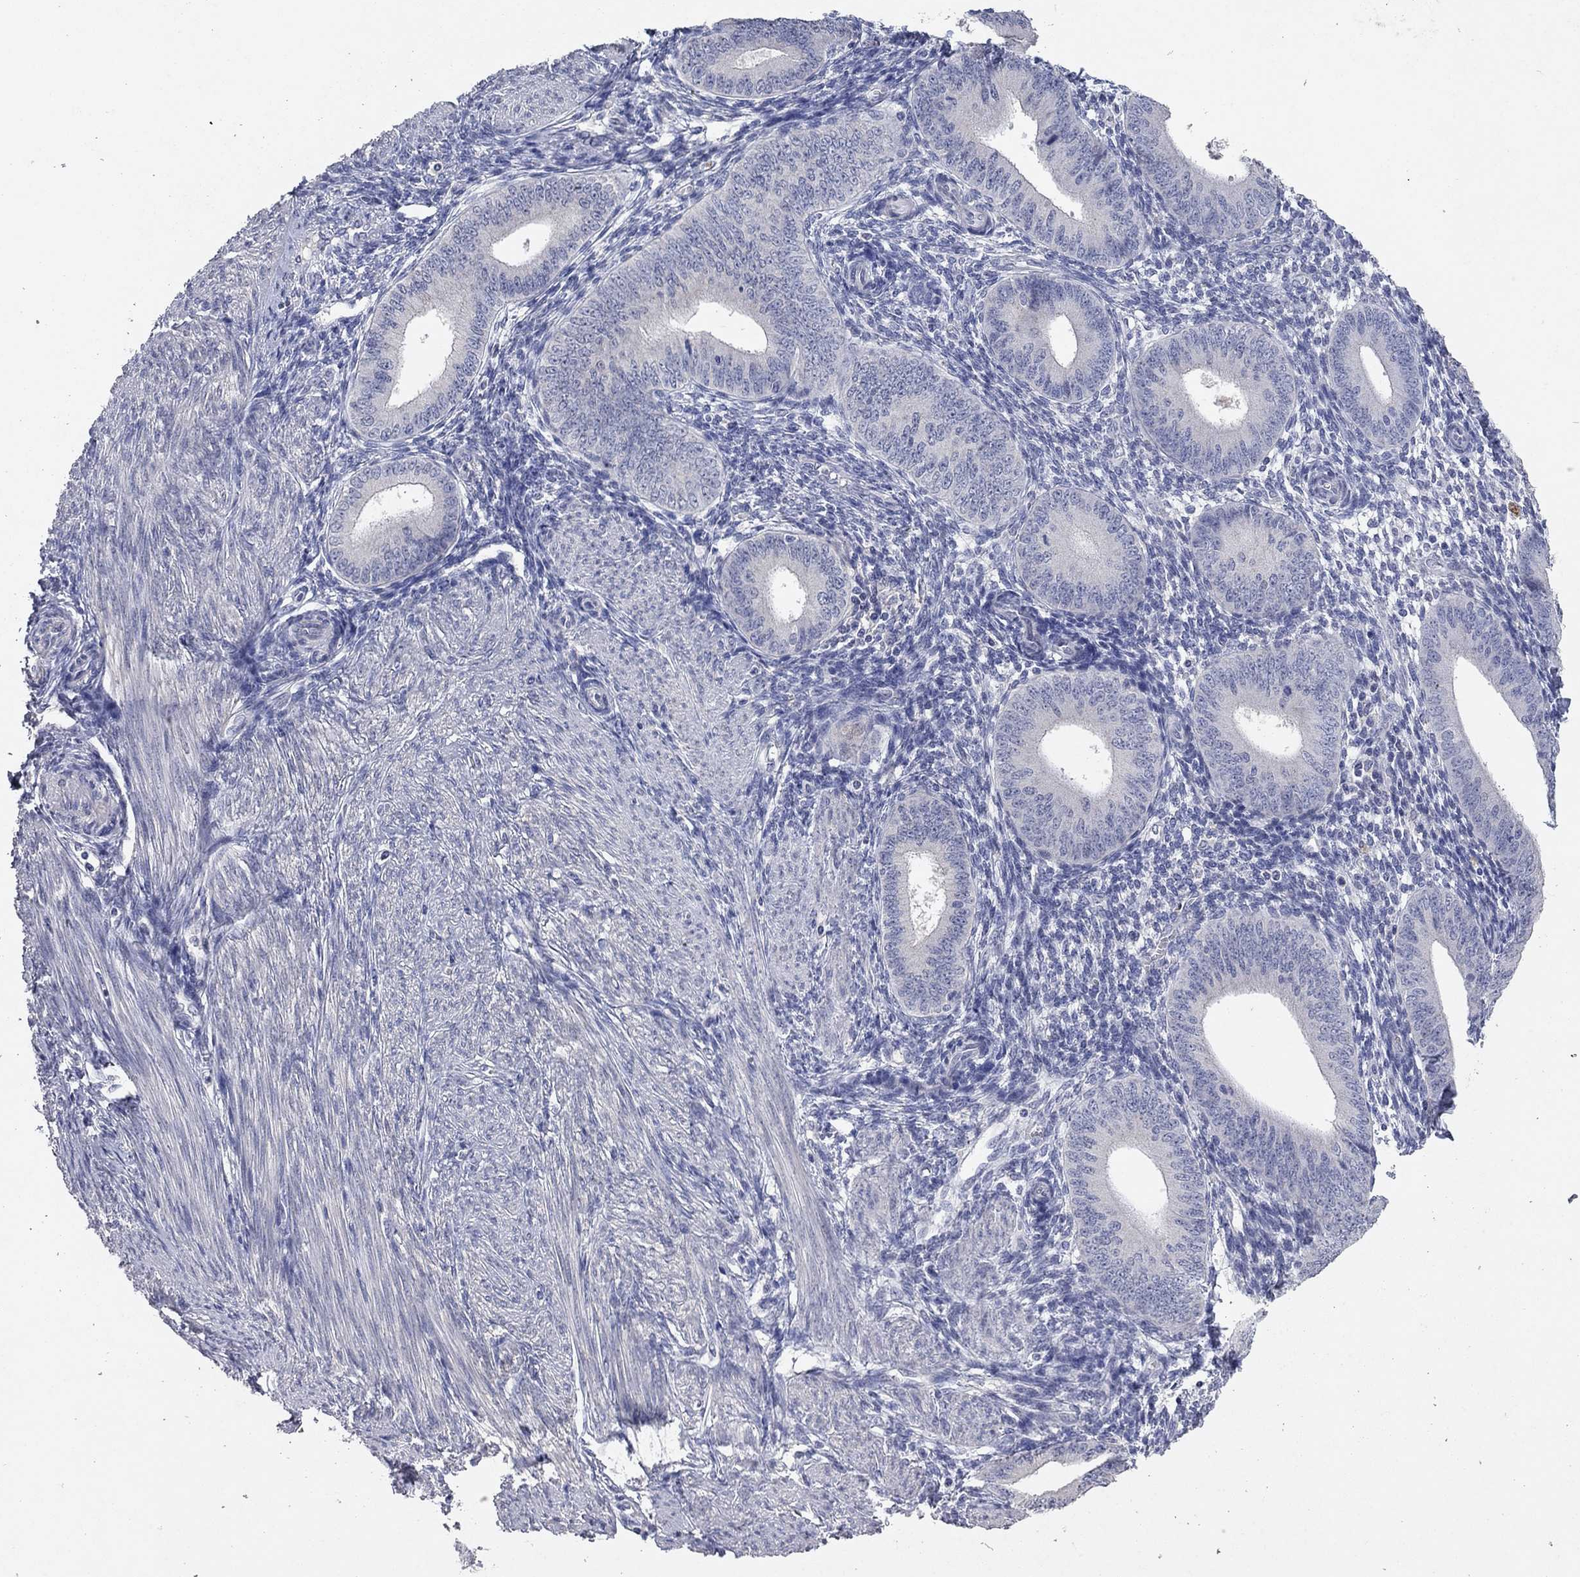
{"staining": {"intensity": "negative", "quantity": "none", "location": "none"}, "tissue": "endometrium", "cell_type": "Cells in endometrial stroma", "image_type": "normal", "snomed": [{"axis": "morphology", "description": "Normal tissue, NOS"}, {"axis": "topography", "description": "Endometrium"}], "caption": "A high-resolution image shows immunohistochemistry (IHC) staining of normal endometrium, which exhibits no significant expression in cells in endometrial stroma.", "gene": "MMP13", "patient": {"sex": "female", "age": 39}}